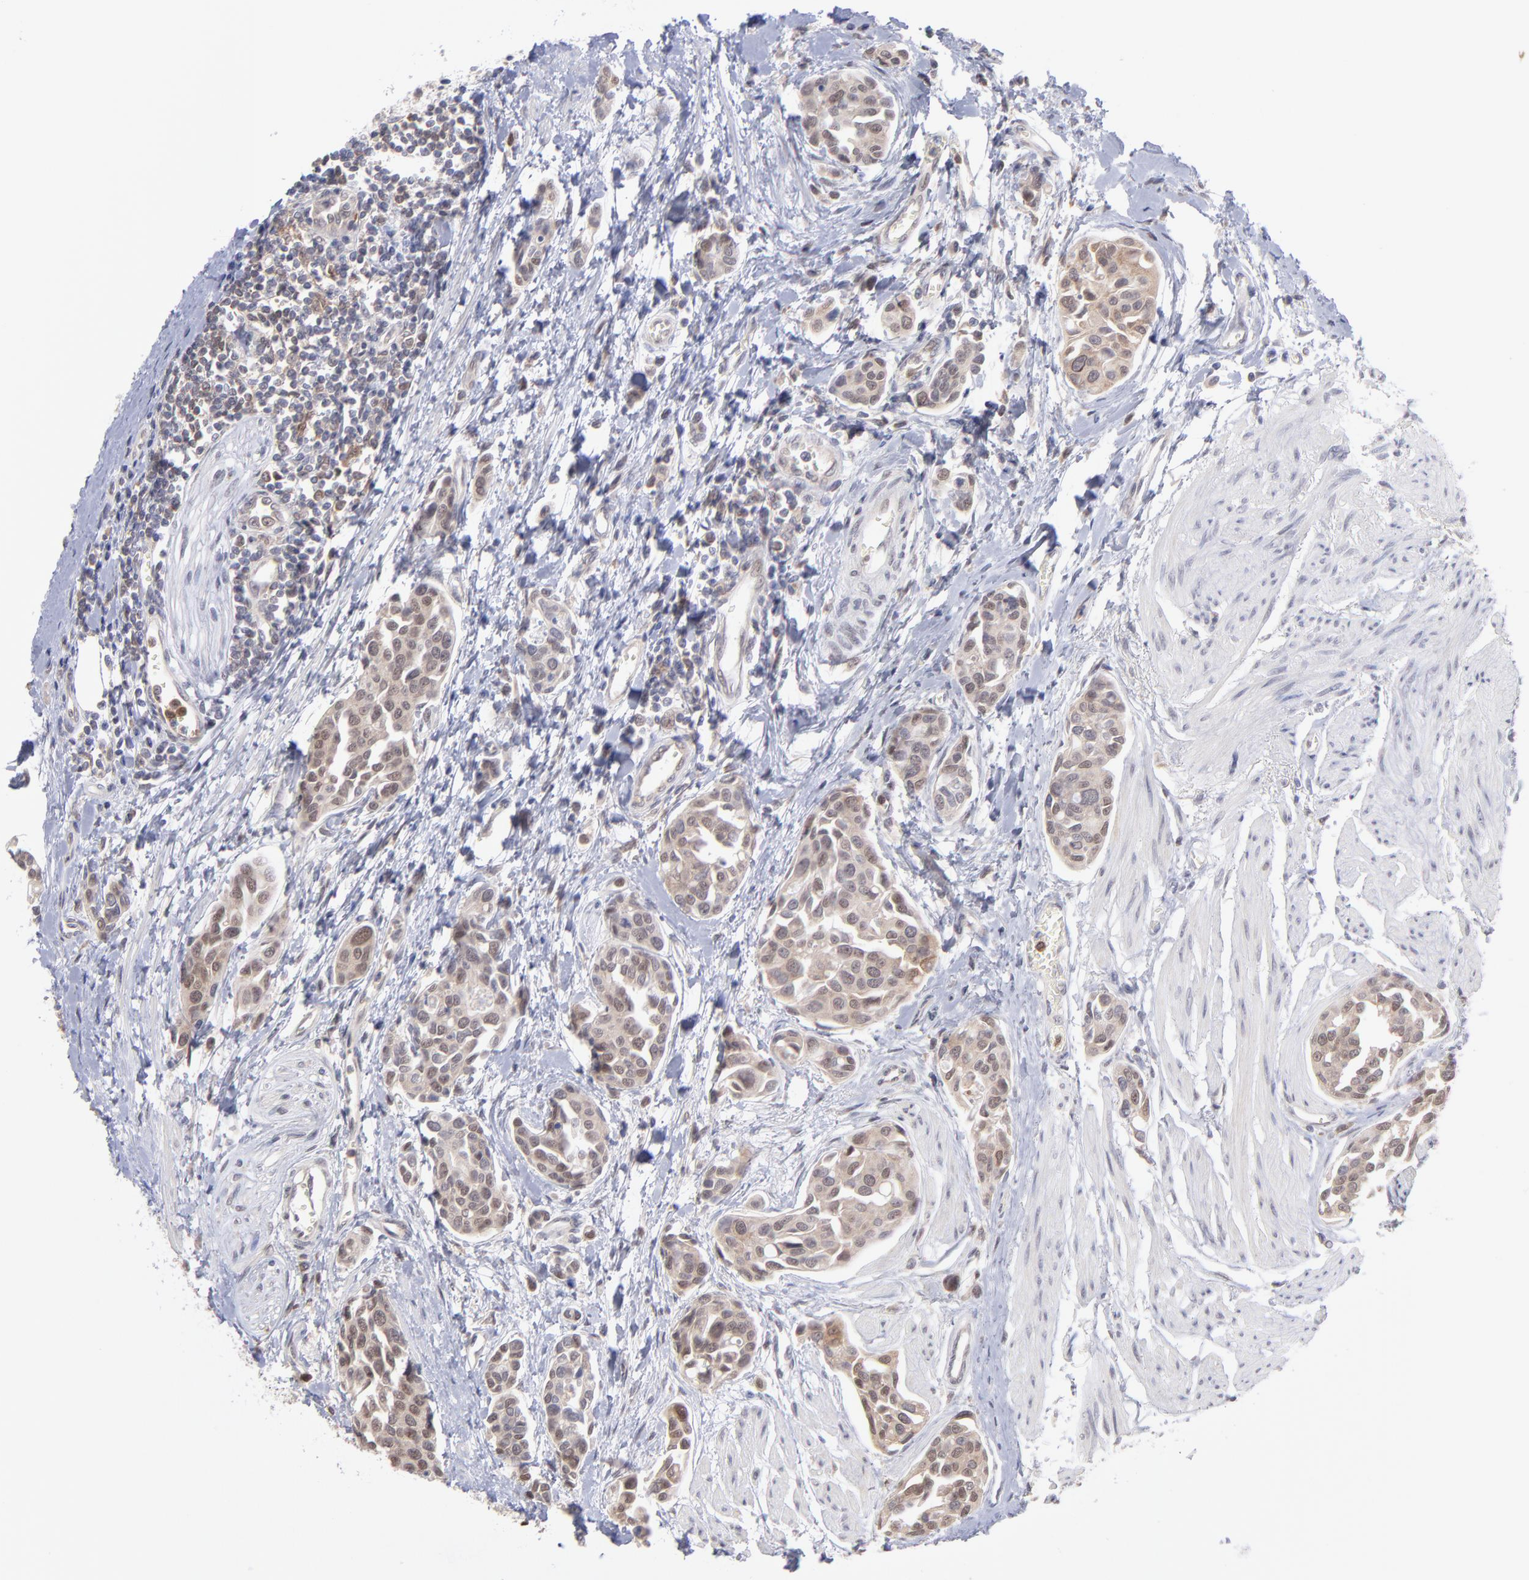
{"staining": {"intensity": "weak", "quantity": "<25%", "location": "nuclear"}, "tissue": "urothelial cancer", "cell_type": "Tumor cells", "image_type": "cancer", "snomed": [{"axis": "morphology", "description": "Urothelial carcinoma, High grade"}, {"axis": "topography", "description": "Urinary bladder"}], "caption": "IHC micrograph of urothelial cancer stained for a protein (brown), which demonstrates no positivity in tumor cells.", "gene": "OAS1", "patient": {"sex": "male", "age": 78}}